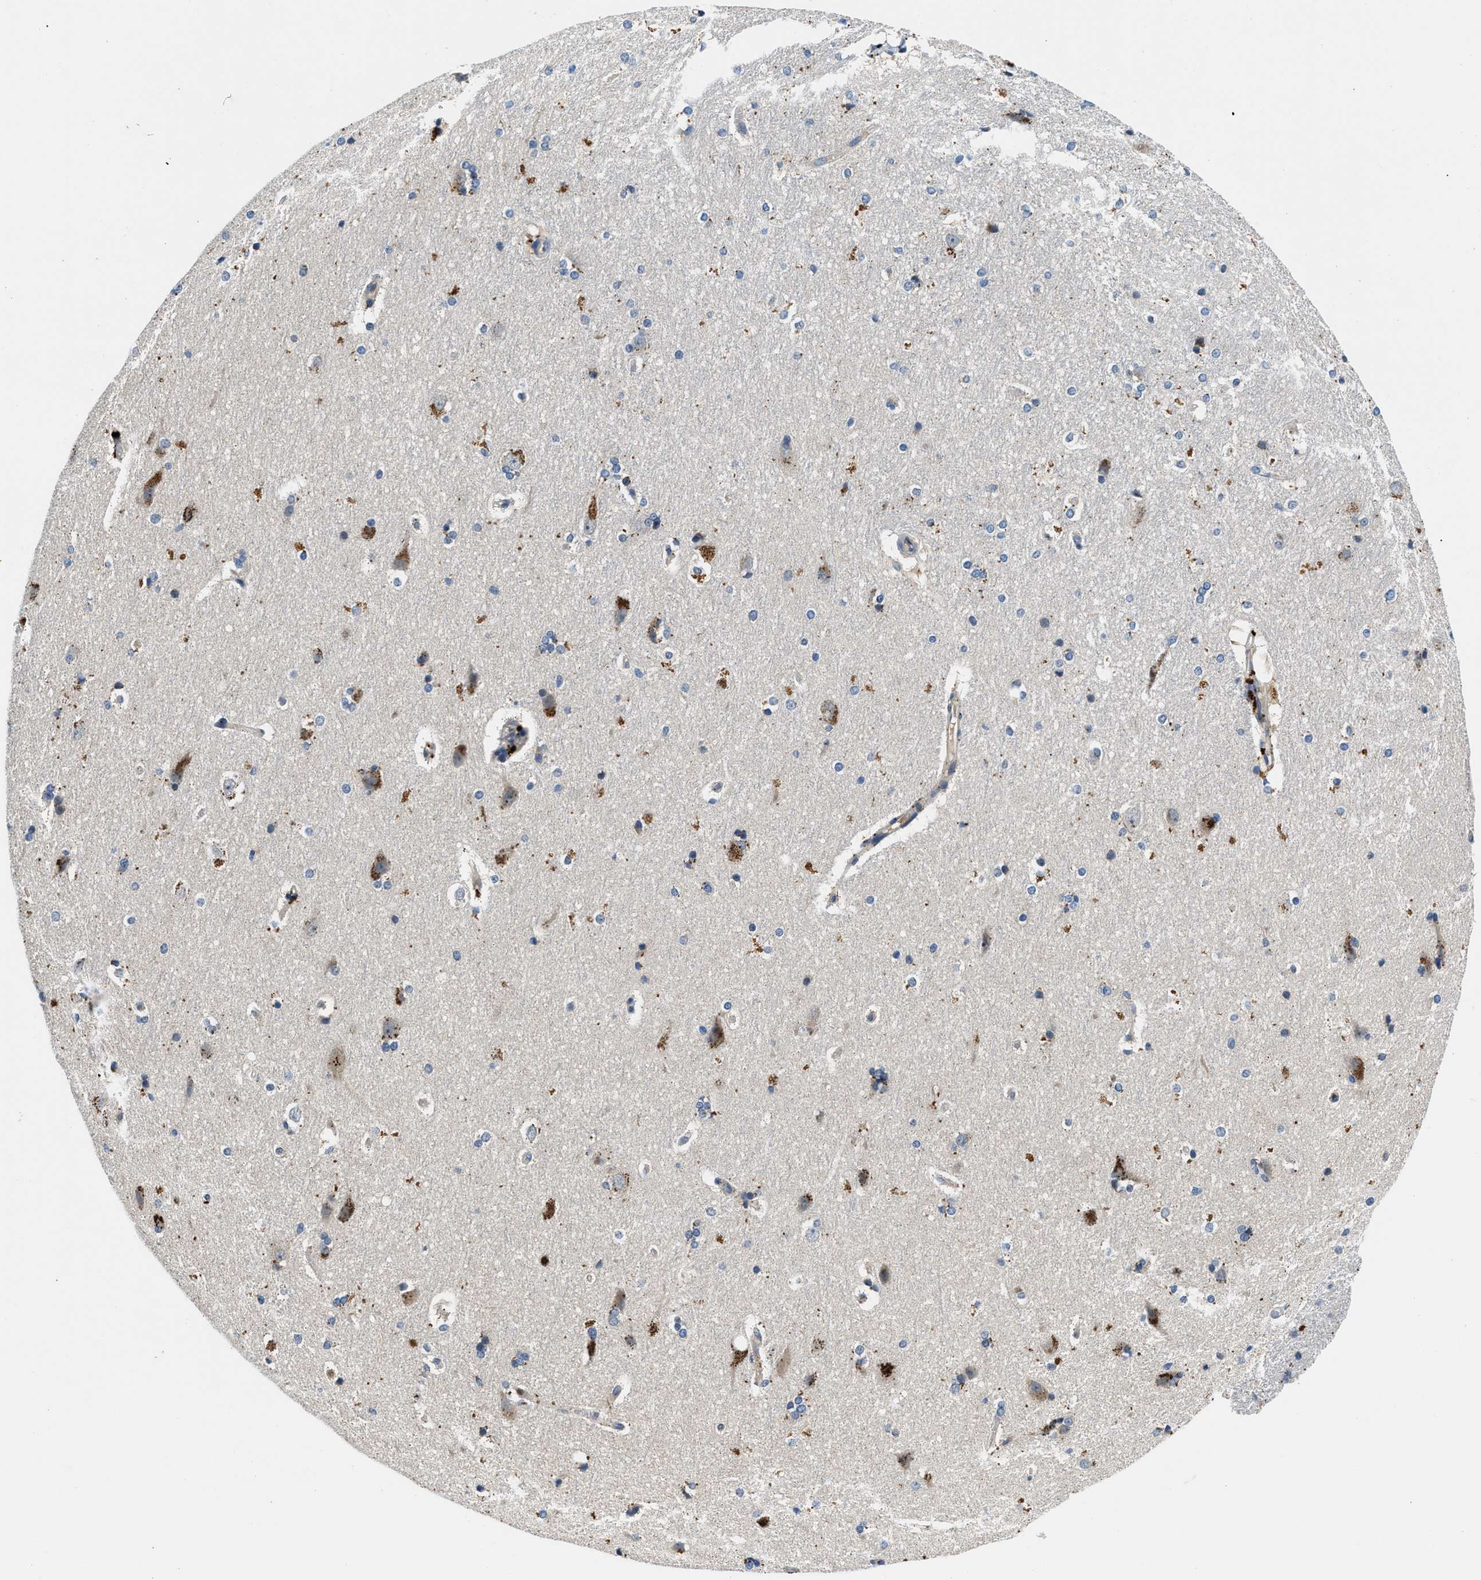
{"staining": {"intensity": "moderate", "quantity": "<25%", "location": "cytoplasmic/membranous"}, "tissue": "hippocampus", "cell_type": "Glial cells", "image_type": "normal", "snomed": [{"axis": "morphology", "description": "Normal tissue, NOS"}, {"axis": "topography", "description": "Hippocampus"}], "caption": "IHC histopathology image of unremarkable human hippocampus stained for a protein (brown), which displays low levels of moderate cytoplasmic/membranous positivity in approximately <25% of glial cells.", "gene": "ADGRE3", "patient": {"sex": "female", "age": 19}}